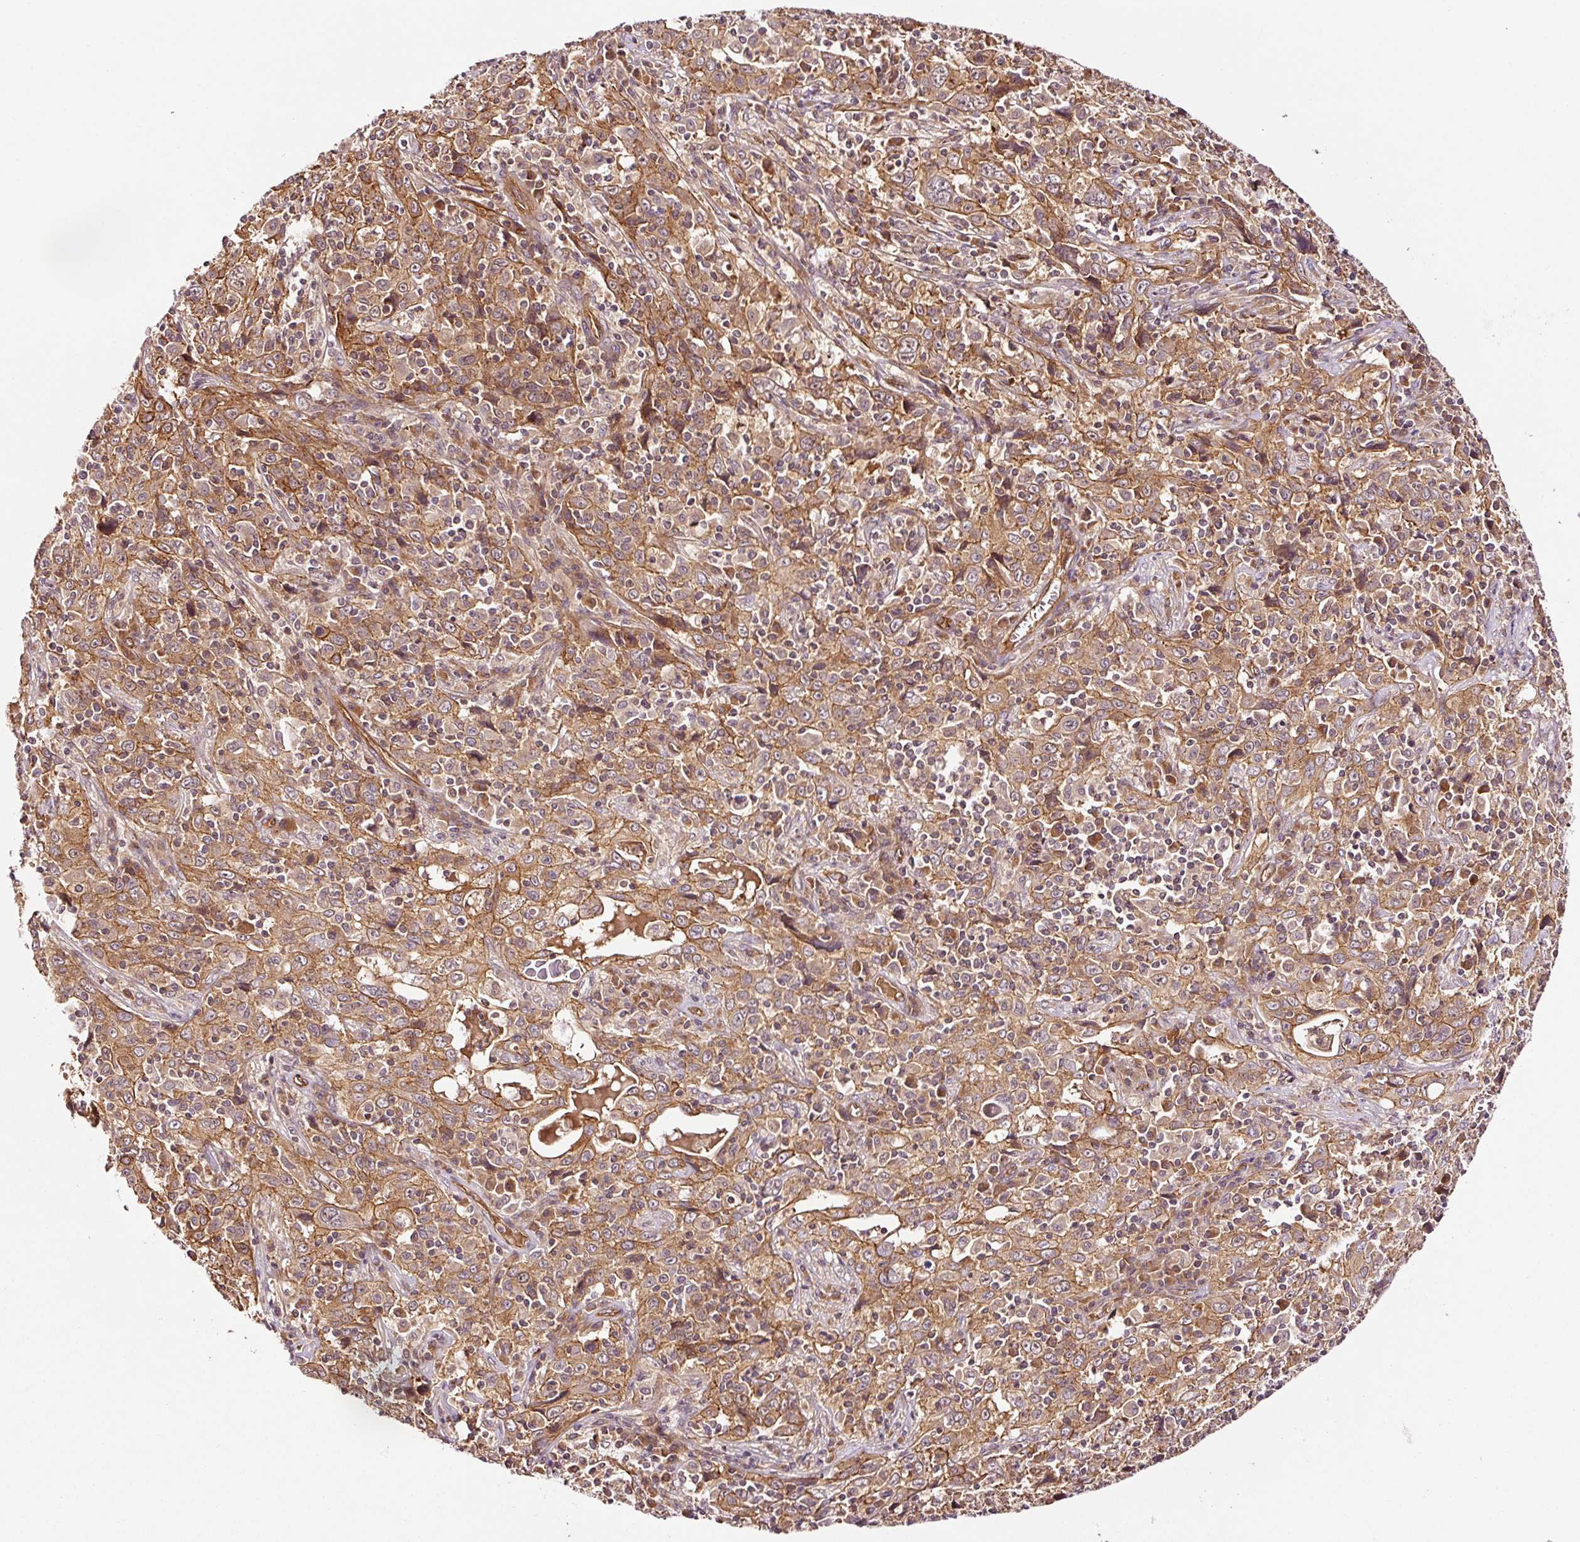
{"staining": {"intensity": "moderate", "quantity": ">75%", "location": "cytoplasmic/membranous"}, "tissue": "cervical cancer", "cell_type": "Tumor cells", "image_type": "cancer", "snomed": [{"axis": "morphology", "description": "Squamous cell carcinoma, NOS"}, {"axis": "topography", "description": "Cervix"}], "caption": "High-power microscopy captured an IHC image of cervical squamous cell carcinoma, revealing moderate cytoplasmic/membranous expression in about >75% of tumor cells.", "gene": "METAP1", "patient": {"sex": "female", "age": 46}}